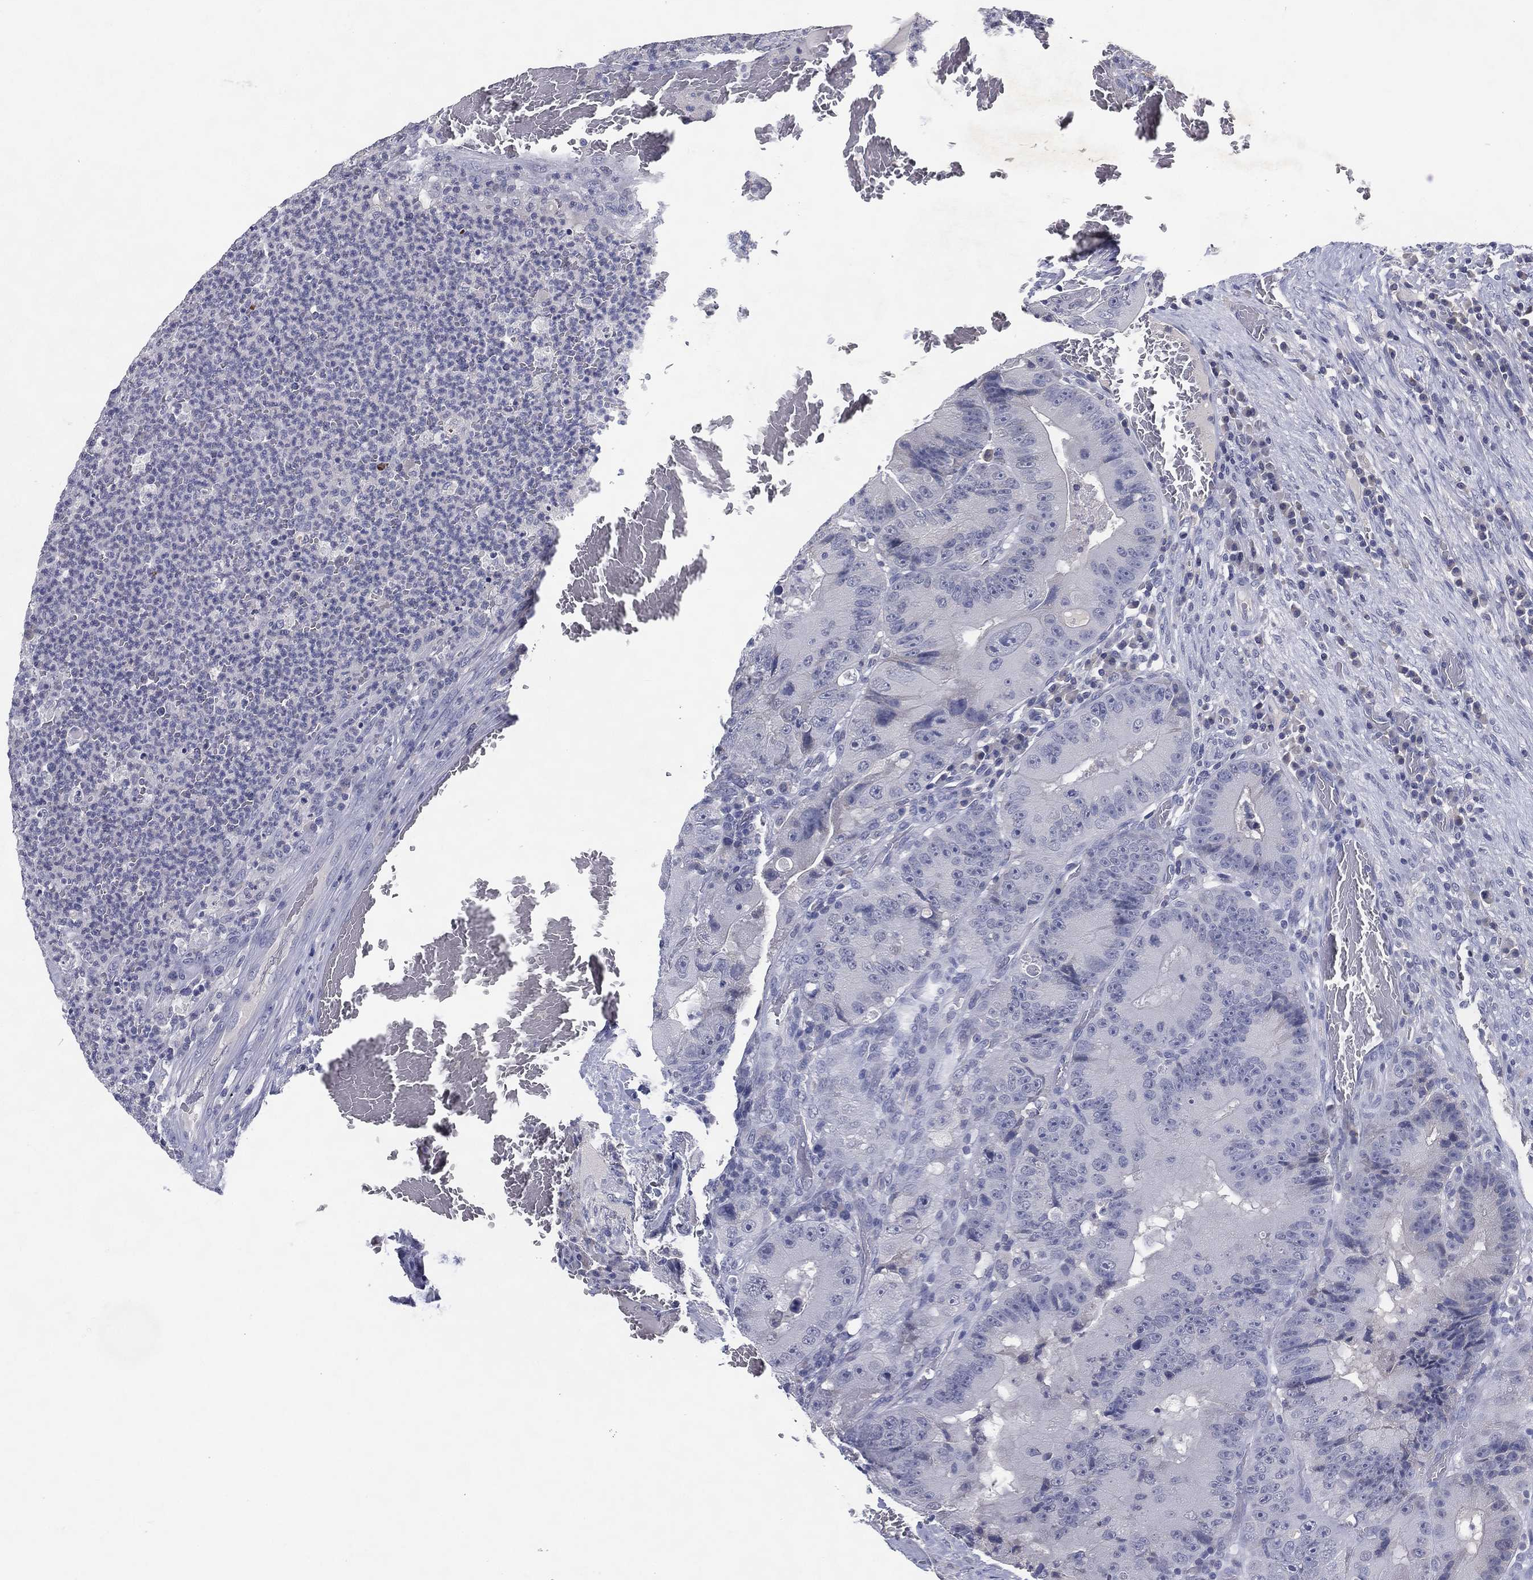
{"staining": {"intensity": "negative", "quantity": "none", "location": "none"}, "tissue": "colorectal cancer", "cell_type": "Tumor cells", "image_type": "cancer", "snomed": [{"axis": "morphology", "description": "Adenocarcinoma, NOS"}, {"axis": "topography", "description": "Colon"}], "caption": "Immunohistochemistry (IHC) of human colorectal cancer demonstrates no expression in tumor cells.", "gene": "KRT35", "patient": {"sex": "female", "age": 86}}